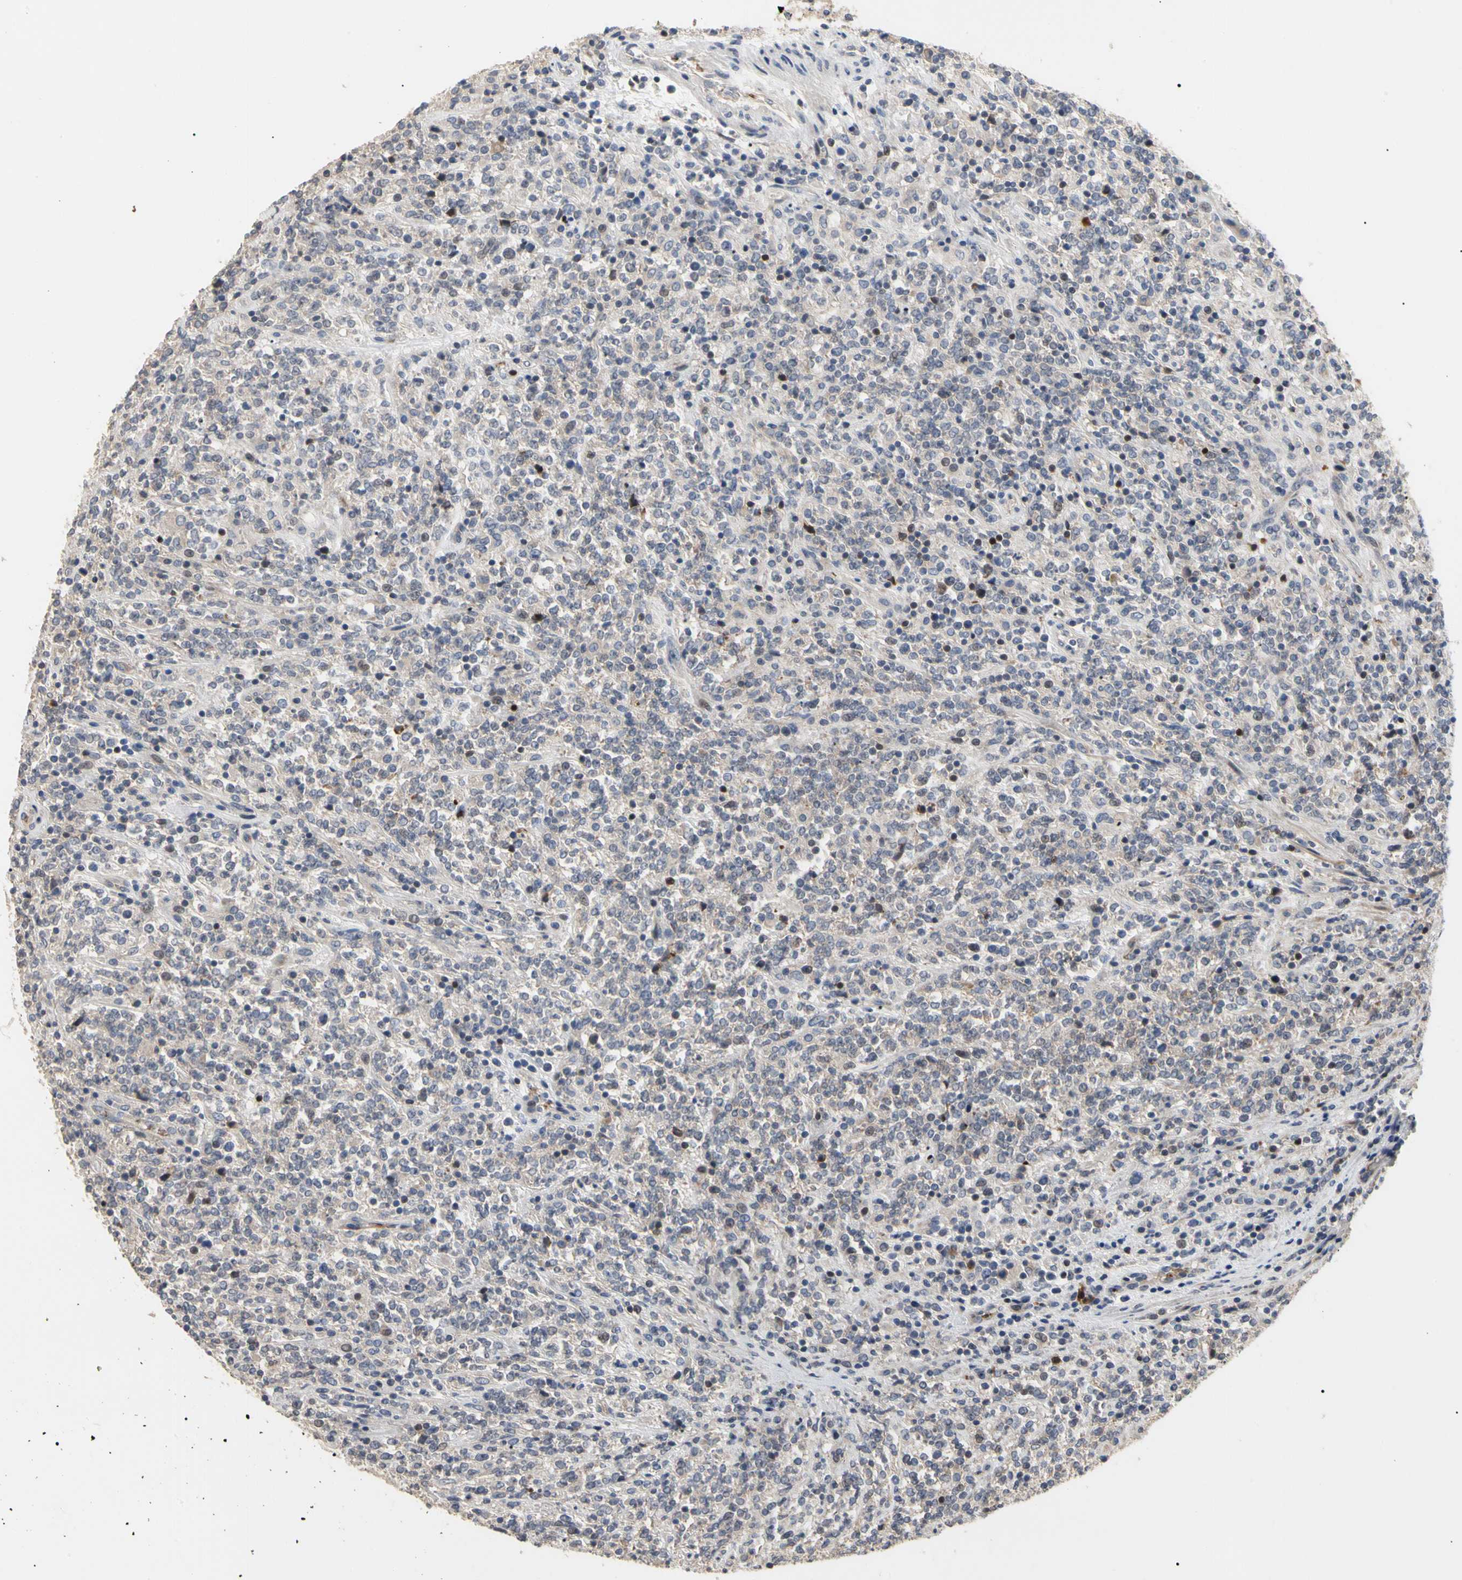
{"staining": {"intensity": "weak", "quantity": "<25%", "location": "cytoplasmic/membranous"}, "tissue": "lymphoma", "cell_type": "Tumor cells", "image_type": "cancer", "snomed": [{"axis": "morphology", "description": "Malignant lymphoma, non-Hodgkin's type, High grade"}, {"axis": "topography", "description": "Soft tissue"}], "caption": "There is no significant positivity in tumor cells of high-grade malignant lymphoma, non-Hodgkin's type.", "gene": "HMGCR", "patient": {"sex": "male", "age": 18}}